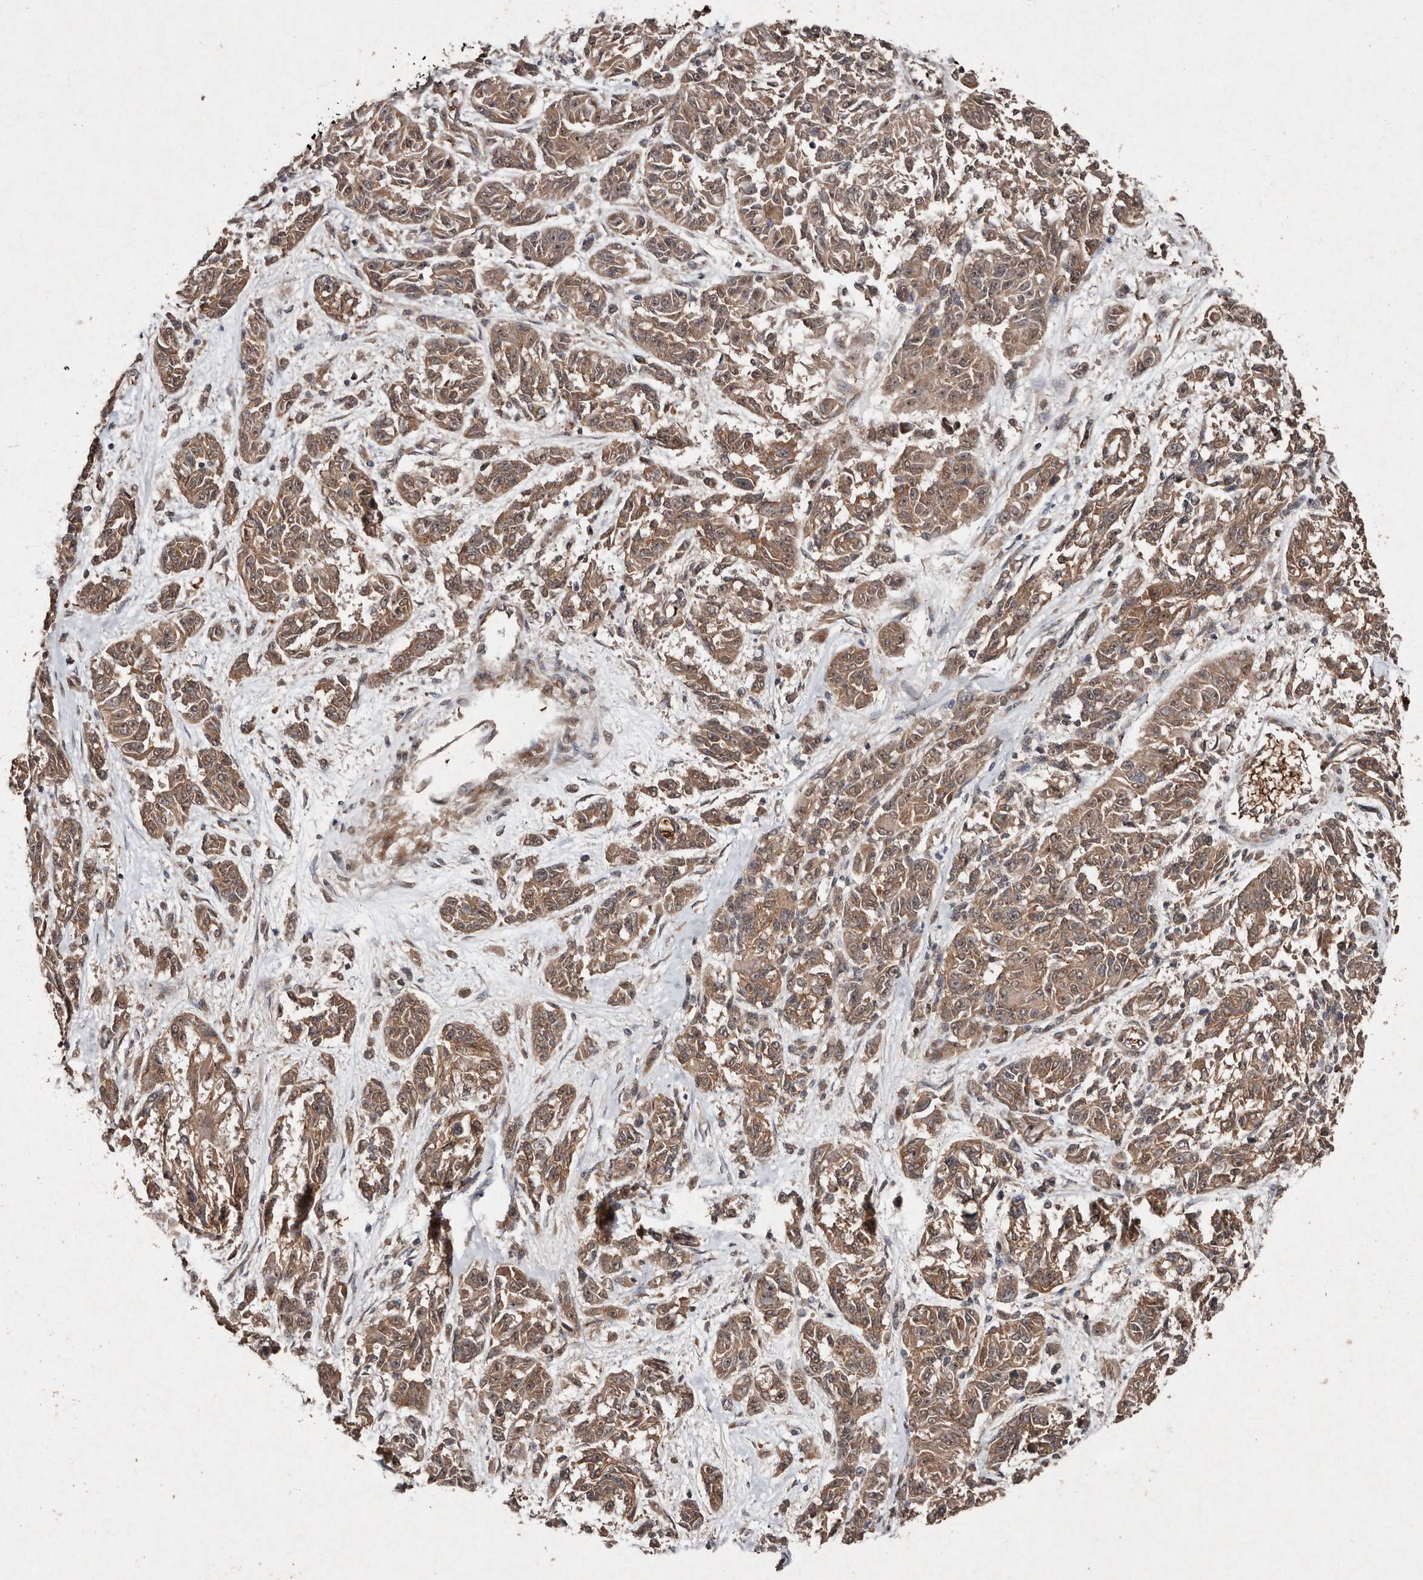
{"staining": {"intensity": "moderate", "quantity": ">75%", "location": "cytoplasmic/membranous"}, "tissue": "melanoma", "cell_type": "Tumor cells", "image_type": "cancer", "snomed": [{"axis": "morphology", "description": "Malignant melanoma, NOS"}, {"axis": "topography", "description": "Skin"}], "caption": "Immunohistochemistry (DAB) staining of malignant melanoma exhibits moderate cytoplasmic/membranous protein positivity in about >75% of tumor cells. The staining was performed using DAB (3,3'-diaminobenzidine), with brown indicating positive protein expression. Nuclei are stained blue with hematoxylin.", "gene": "DIP2C", "patient": {"sex": "male", "age": 53}}